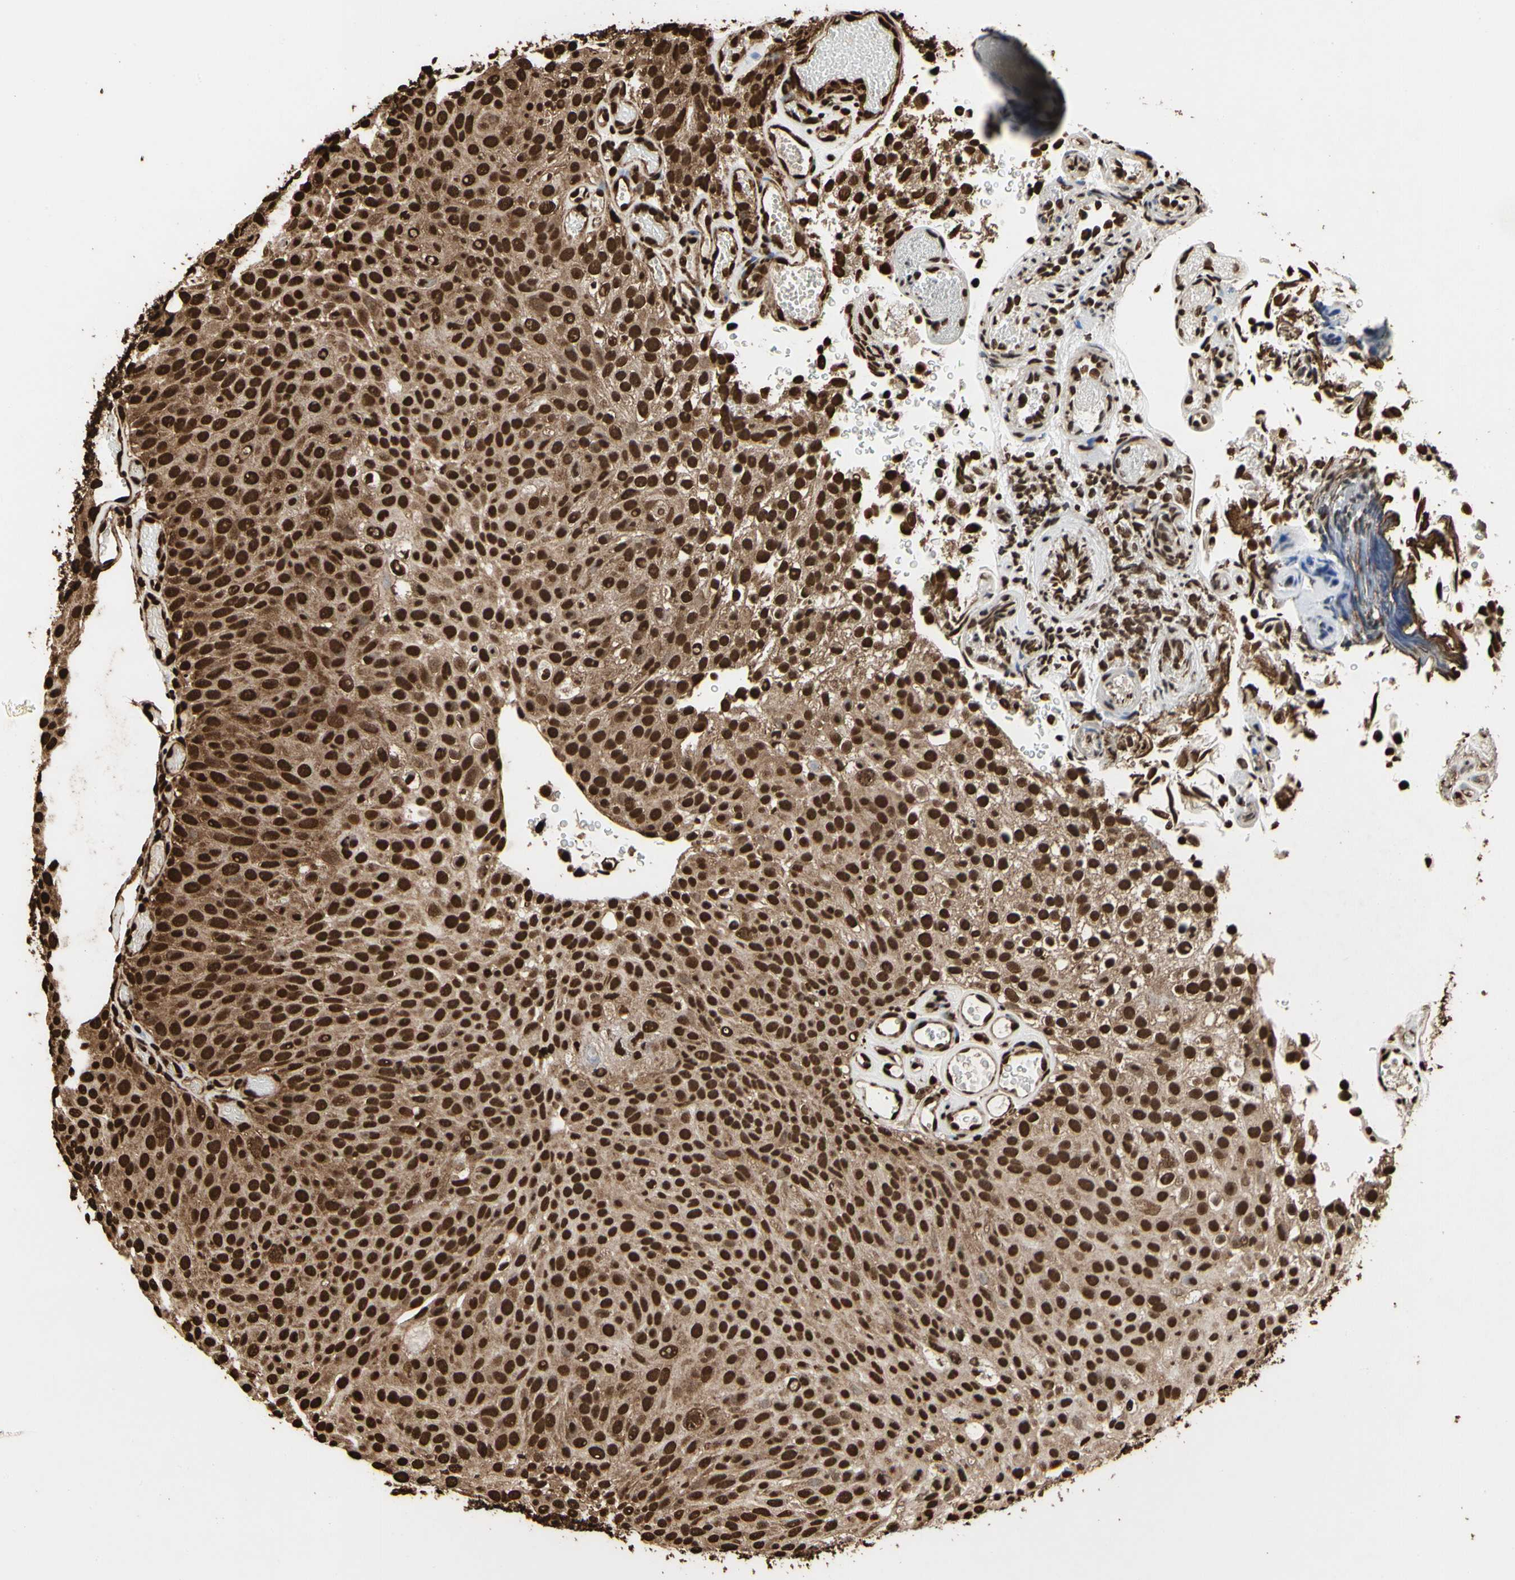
{"staining": {"intensity": "strong", "quantity": ">75%", "location": "cytoplasmic/membranous,nuclear"}, "tissue": "urothelial cancer", "cell_type": "Tumor cells", "image_type": "cancer", "snomed": [{"axis": "morphology", "description": "Urothelial carcinoma, Low grade"}, {"axis": "topography", "description": "Urinary bladder"}], "caption": "Immunohistochemistry (IHC) image of neoplastic tissue: human urothelial cancer stained using immunohistochemistry (IHC) displays high levels of strong protein expression localized specifically in the cytoplasmic/membranous and nuclear of tumor cells, appearing as a cytoplasmic/membranous and nuclear brown color.", "gene": "HNRNPK", "patient": {"sex": "male", "age": 78}}